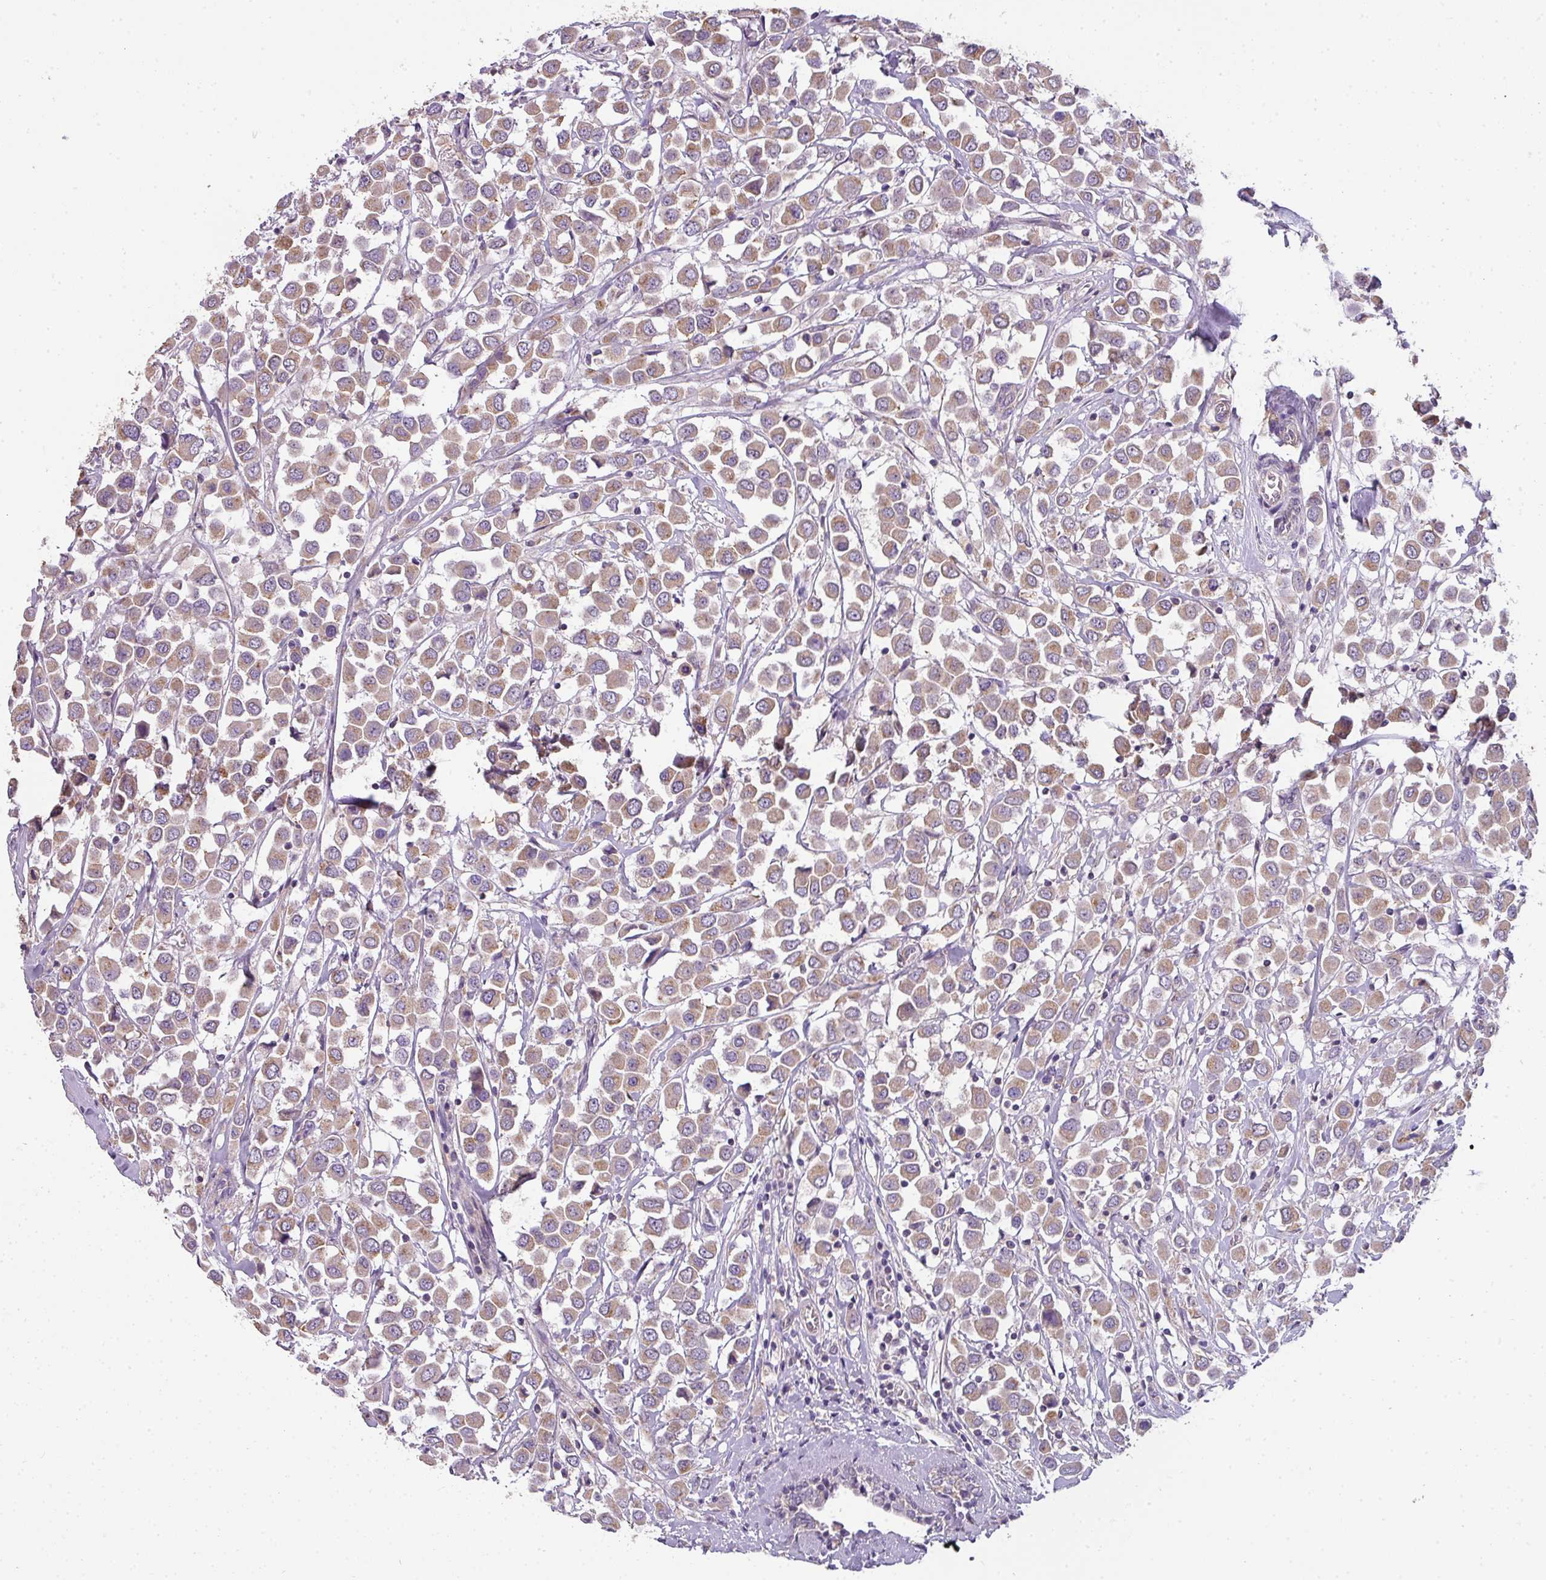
{"staining": {"intensity": "moderate", "quantity": ">75%", "location": "cytoplasmic/membranous"}, "tissue": "breast cancer", "cell_type": "Tumor cells", "image_type": "cancer", "snomed": [{"axis": "morphology", "description": "Duct carcinoma"}, {"axis": "topography", "description": "Breast"}], "caption": "IHC photomicrograph of intraductal carcinoma (breast) stained for a protein (brown), which shows medium levels of moderate cytoplasmic/membranous expression in approximately >75% of tumor cells.", "gene": "PALS2", "patient": {"sex": "female", "age": 61}}